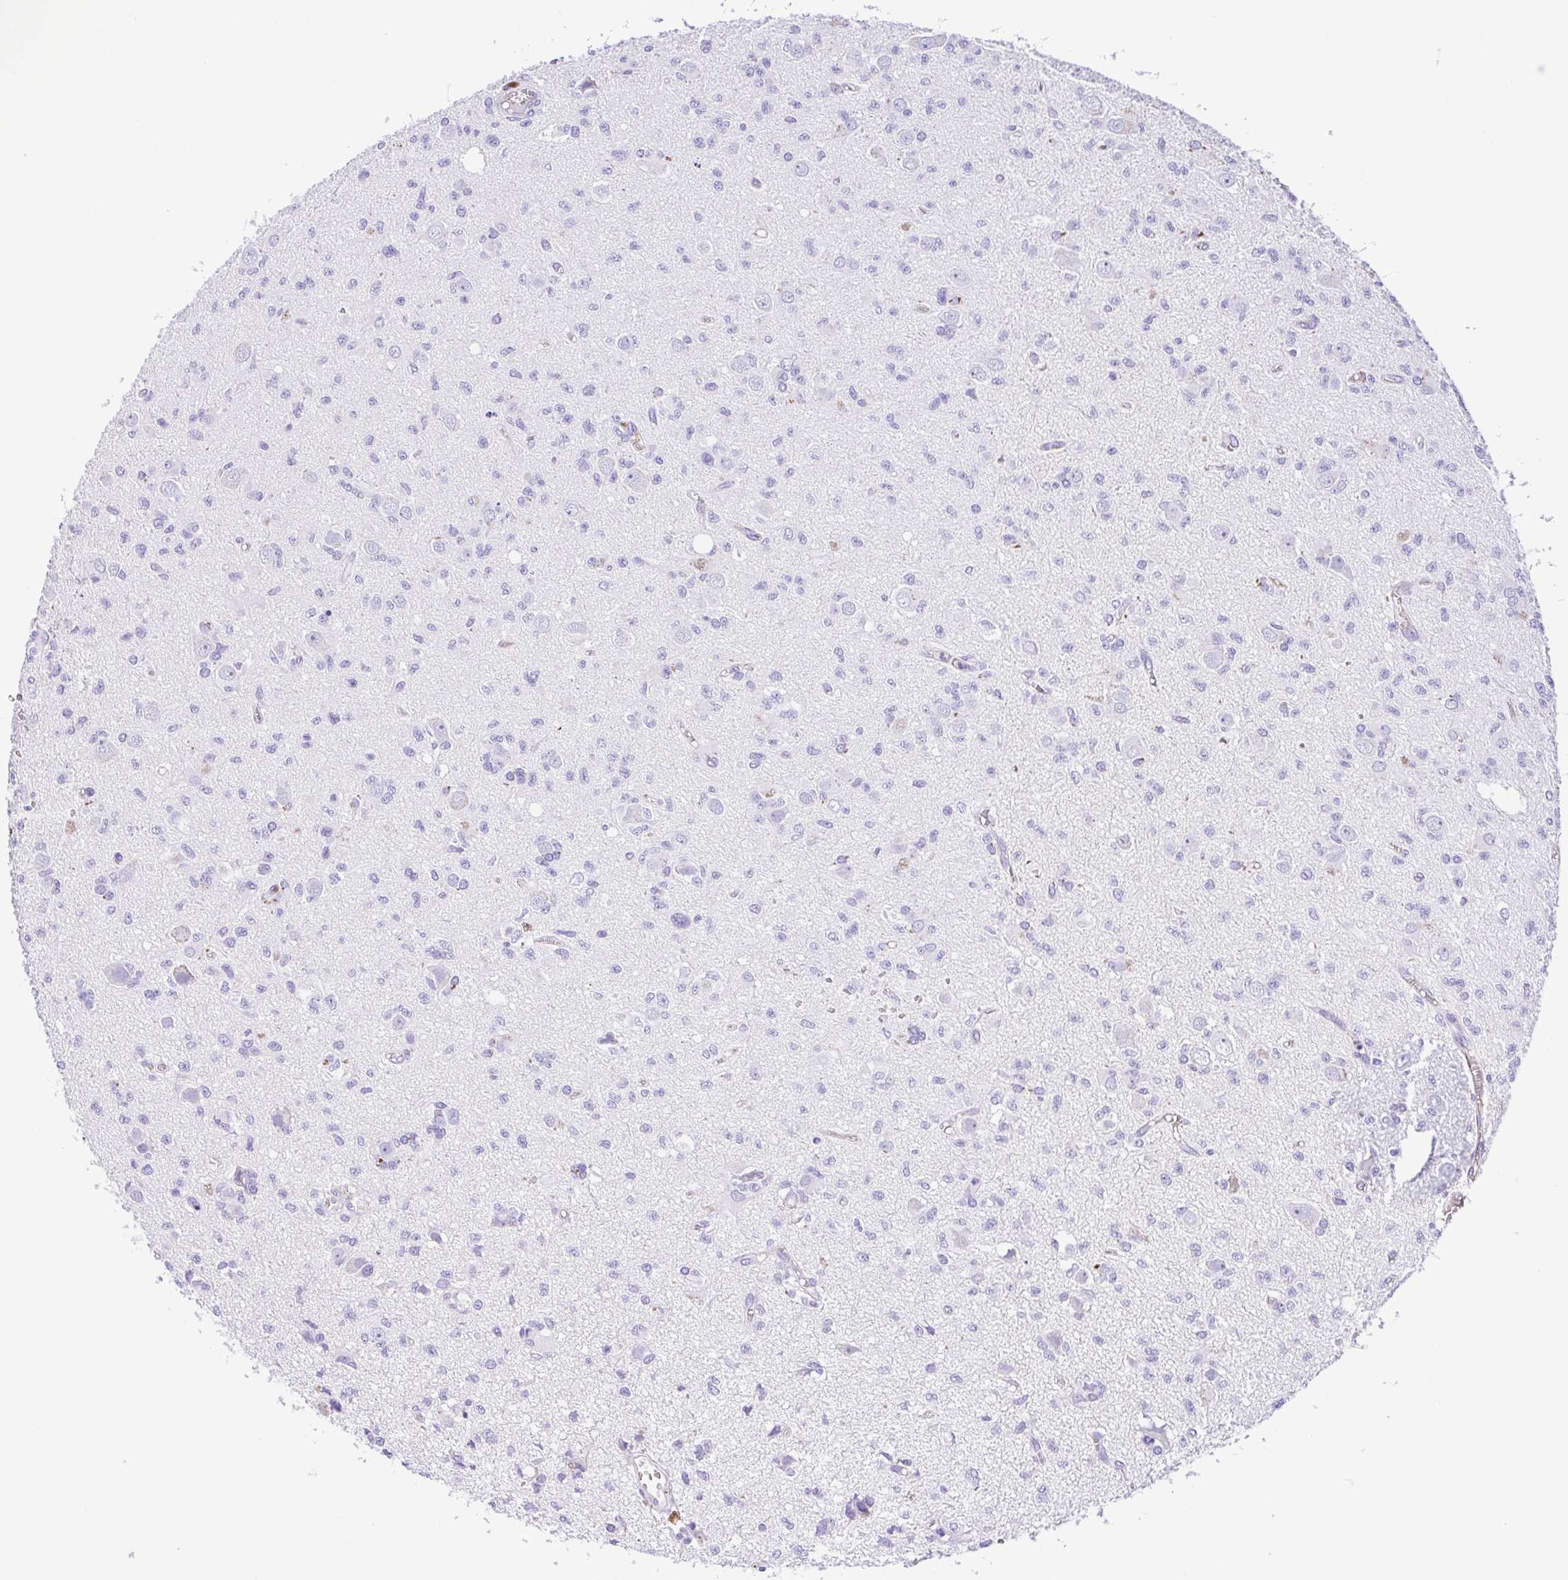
{"staining": {"intensity": "negative", "quantity": "none", "location": "none"}, "tissue": "glioma", "cell_type": "Tumor cells", "image_type": "cancer", "snomed": [{"axis": "morphology", "description": "Glioma, malignant, Low grade"}, {"axis": "topography", "description": "Brain"}], "caption": "Malignant glioma (low-grade) was stained to show a protein in brown. There is no significant expression in tumor cells.", "gene": "IGFL1", "patient": {"sex": "male", "age": 64}}